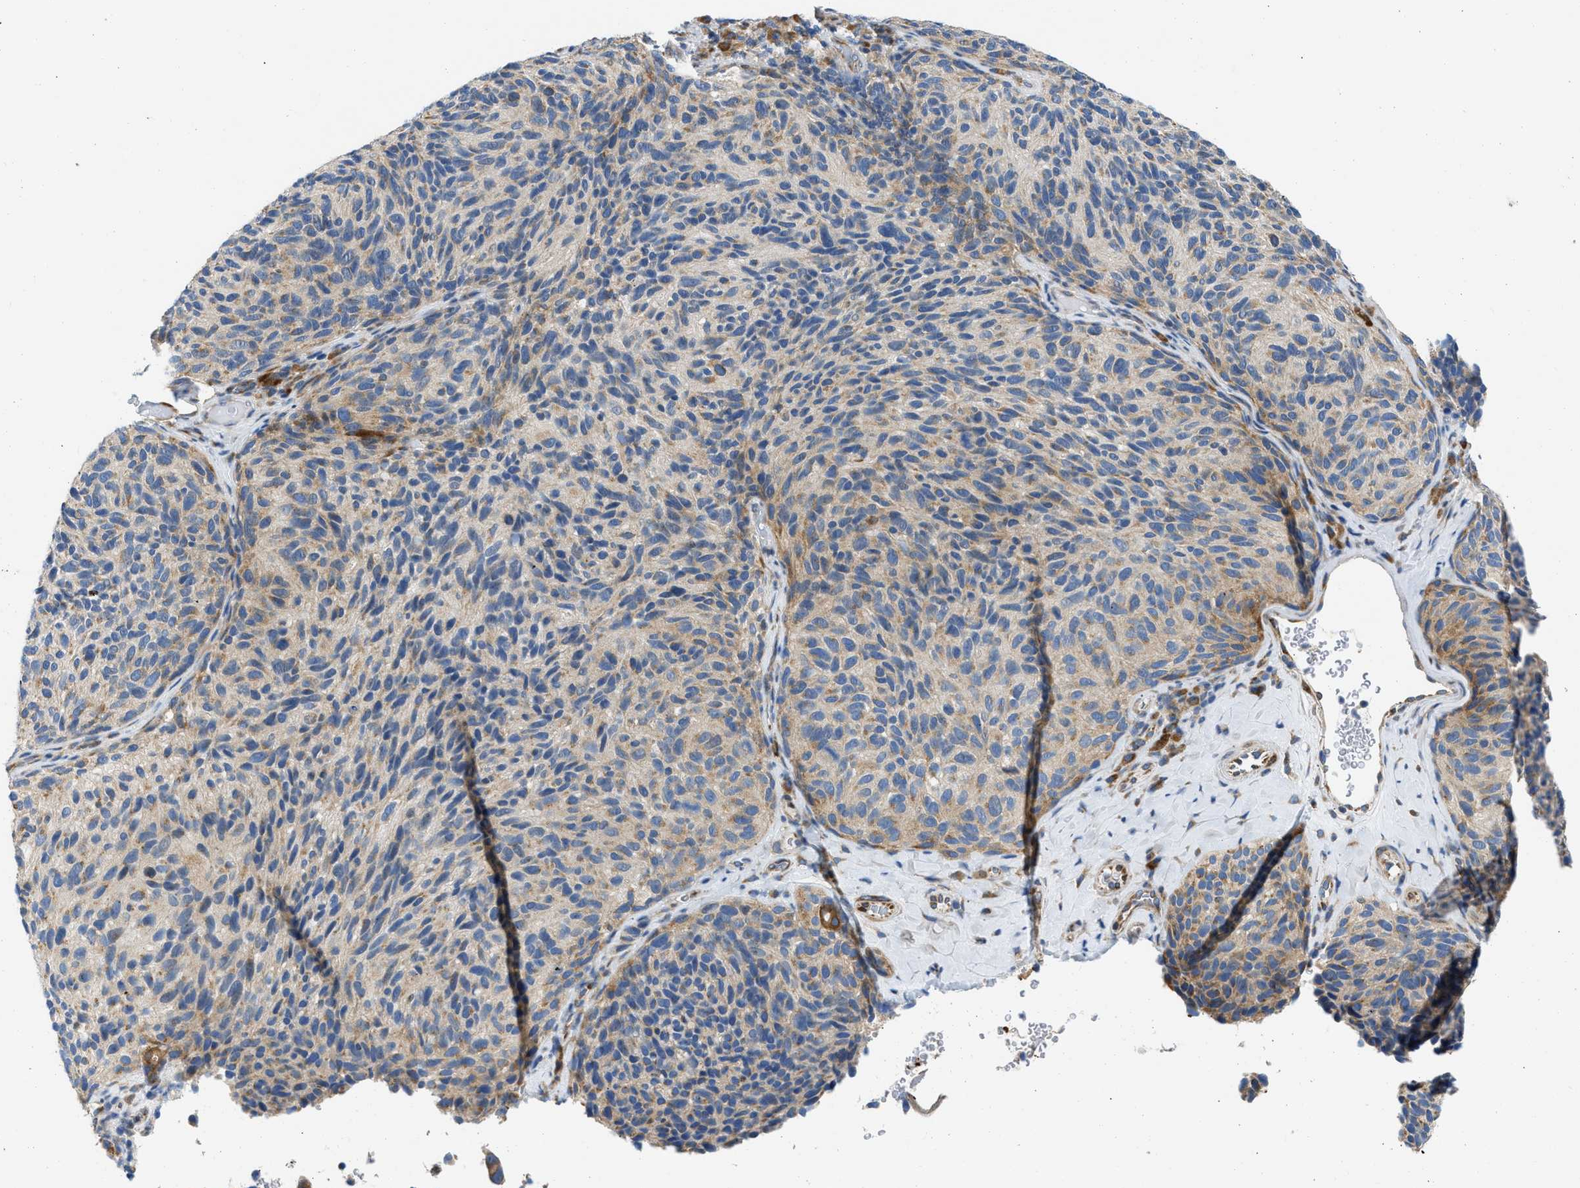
{"staining": {"intensity": "weak", "quantity": ">75%", "location": "cytoplasmic/membranous"}, "tissue": "melanoma", "cell_type": "Tumor cells", "image_type": "cancer", "snomed": [{"axis": "morphology", "description": "Malignant melanoma, NOS"}, {"axis": "topography", "description": "Skin"}], "caption": "Malignant melanoma stained with a protein marker exhibits weak staining in tumor cells.", "gene": "CAMKK2", "patient": {"sex": "female", "age": 73}}